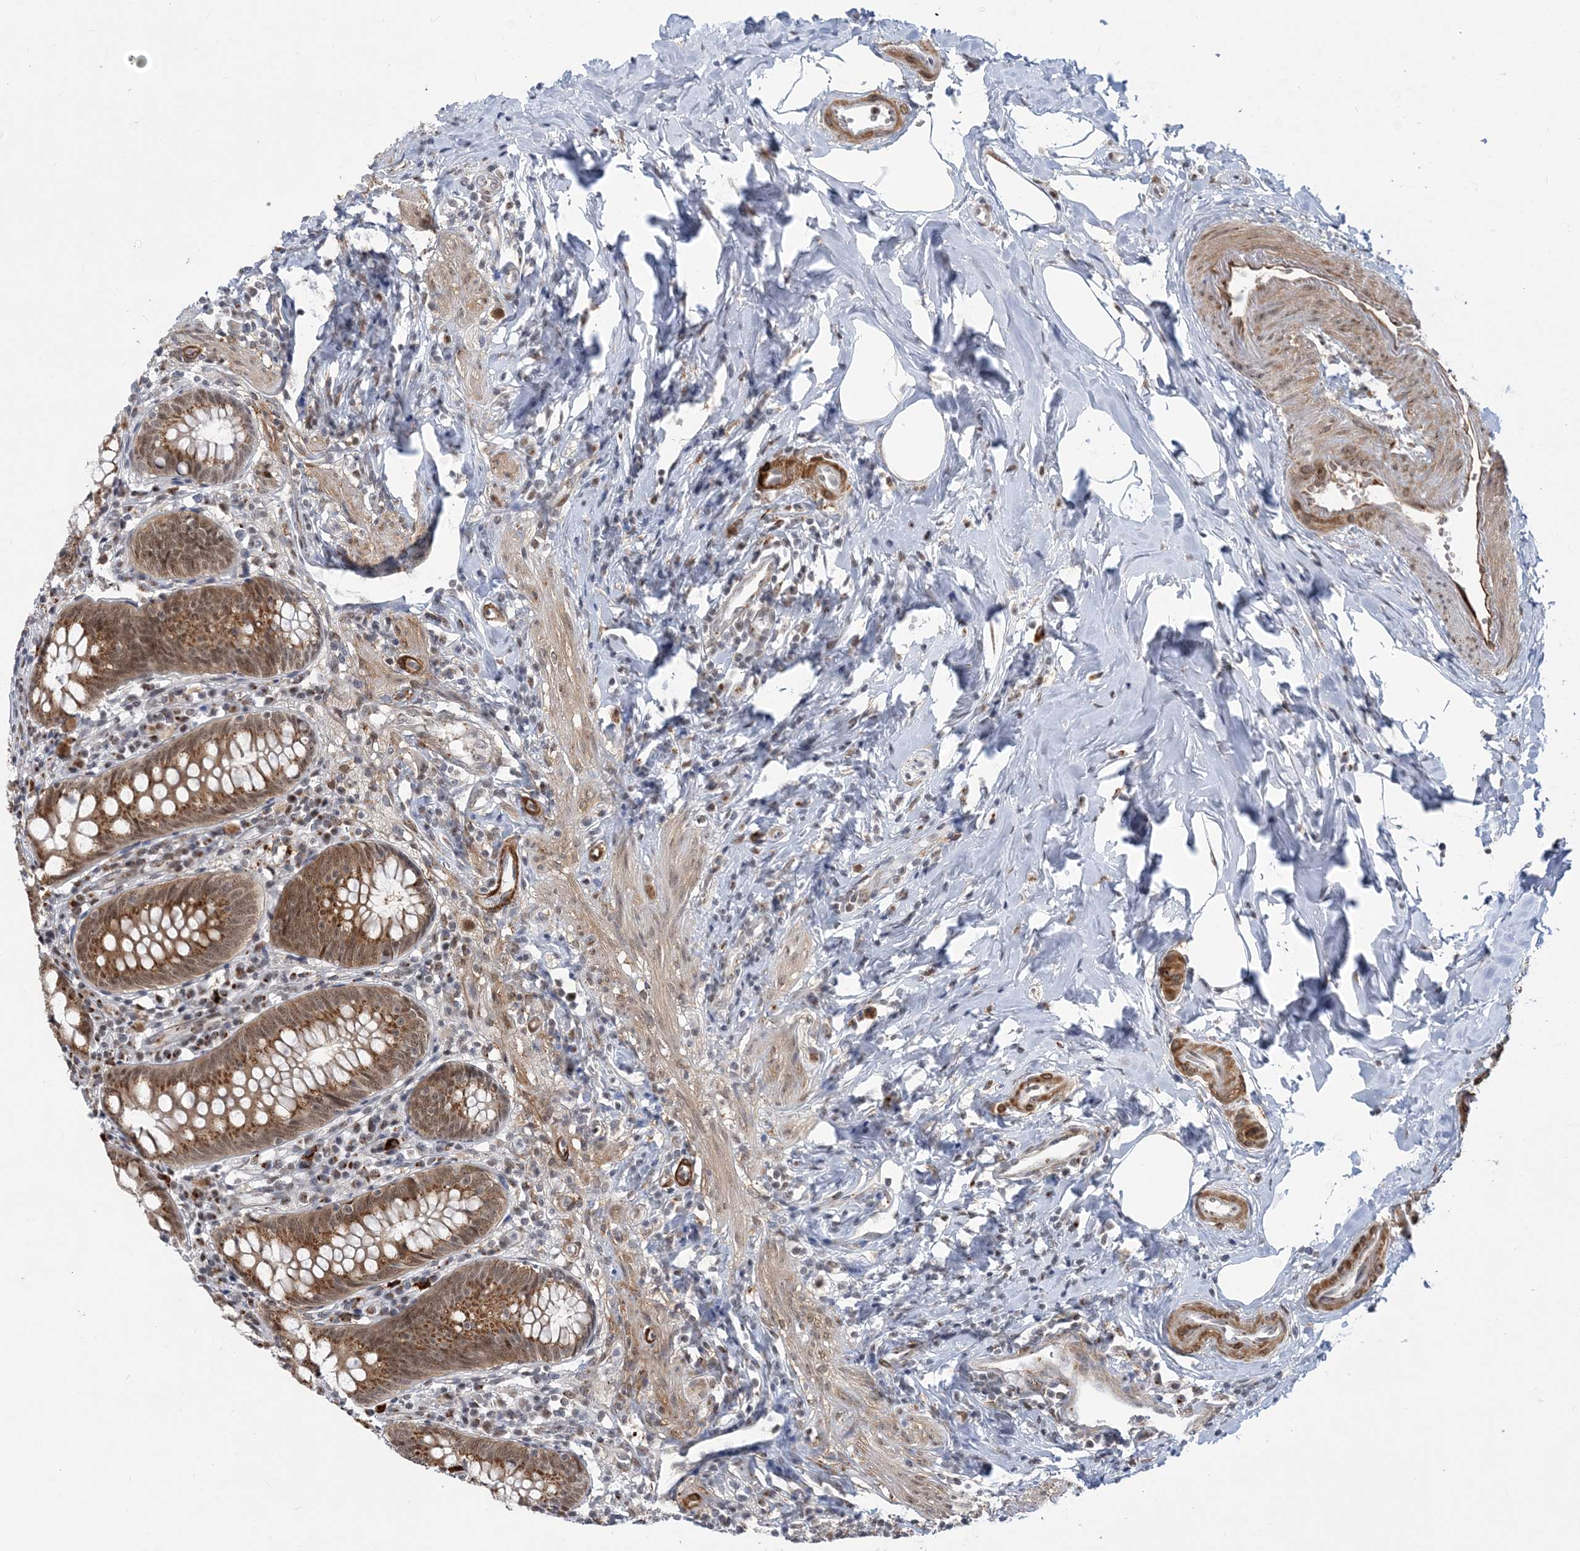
{"staining": {"intensity": "moderate", "quantity": ">75%", "location": "cytoplasmic/membranous,nuclear"}, "tissue": "appendix", "cell_type": "Glandular cells", "image_type": "normal", "snomed": [{"axis": "morphology", "description": "Normal tissue, NOS"}, {"axis": "topography", "description": "Appendix"}], "caption": "Normal appendix reveals moderate cytoplasmic/membranous,nuclear positivity in about >75% of glandular cells, visualized by immunohistochemistry. Nuclei are stained in blue.", "gene": "PLRG1", "patient": {"sex": "female", "age": 54}}